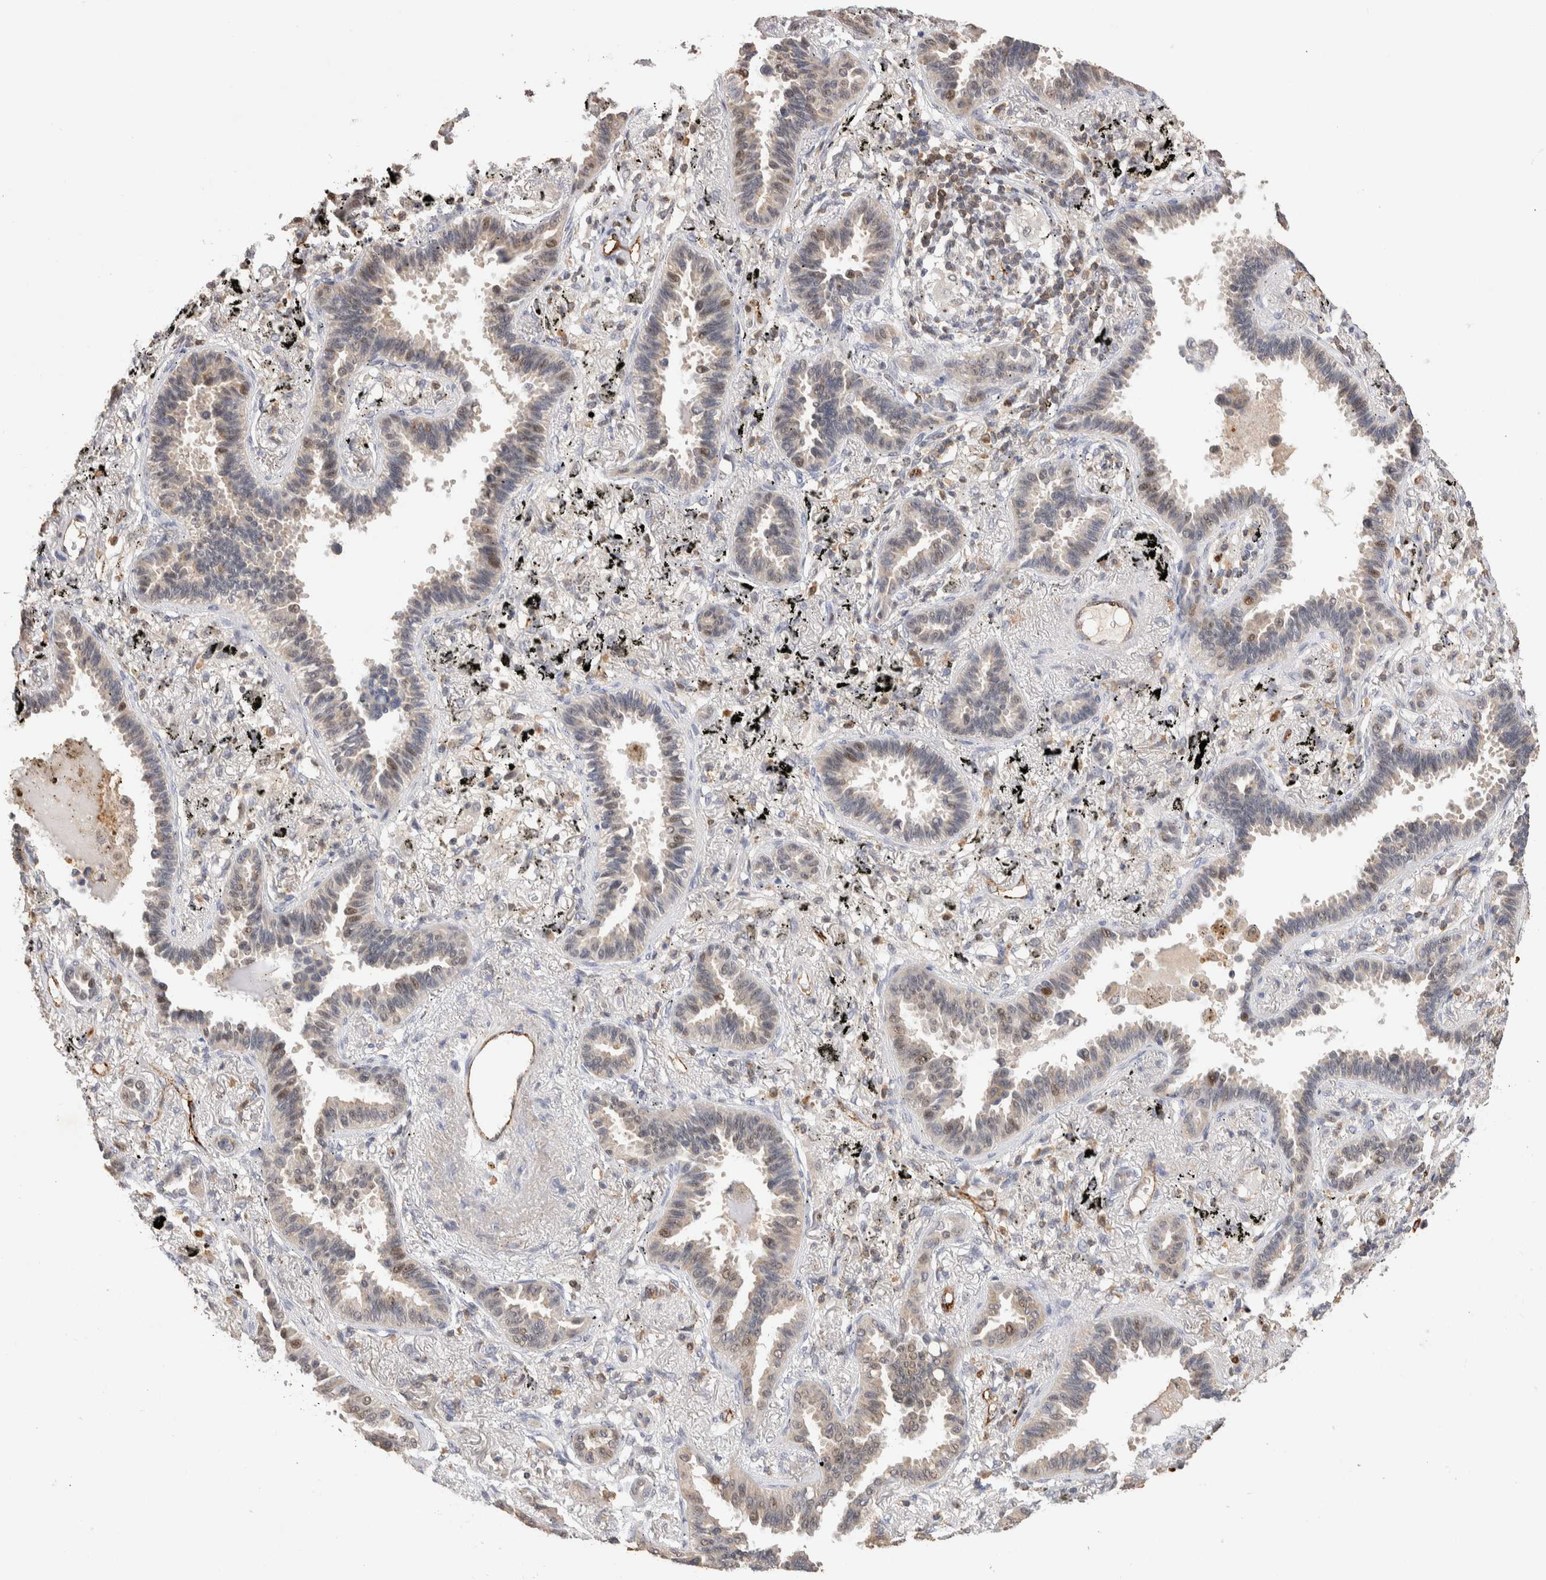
{"staining": {"intensity": "weak", "quantity": "<25%", "location": "cytoplasmic/membranous,nuclear"}, "tissue": "lung cancer", "cell_type": "Tumor cells", "image_type": "cancer", "snomed": [{"axis": "morphology", "description": "Adenocarcinoma, NOS"}, {"axis": "topography", "description": "Lung"}], "caption": "Human lung cancer (adenocarcinoma) stained for a protein using IHC demonstrates no expression in tumor cells.", "gene": "NSMAF", "patient": {"sex": "male", "age": 59}}